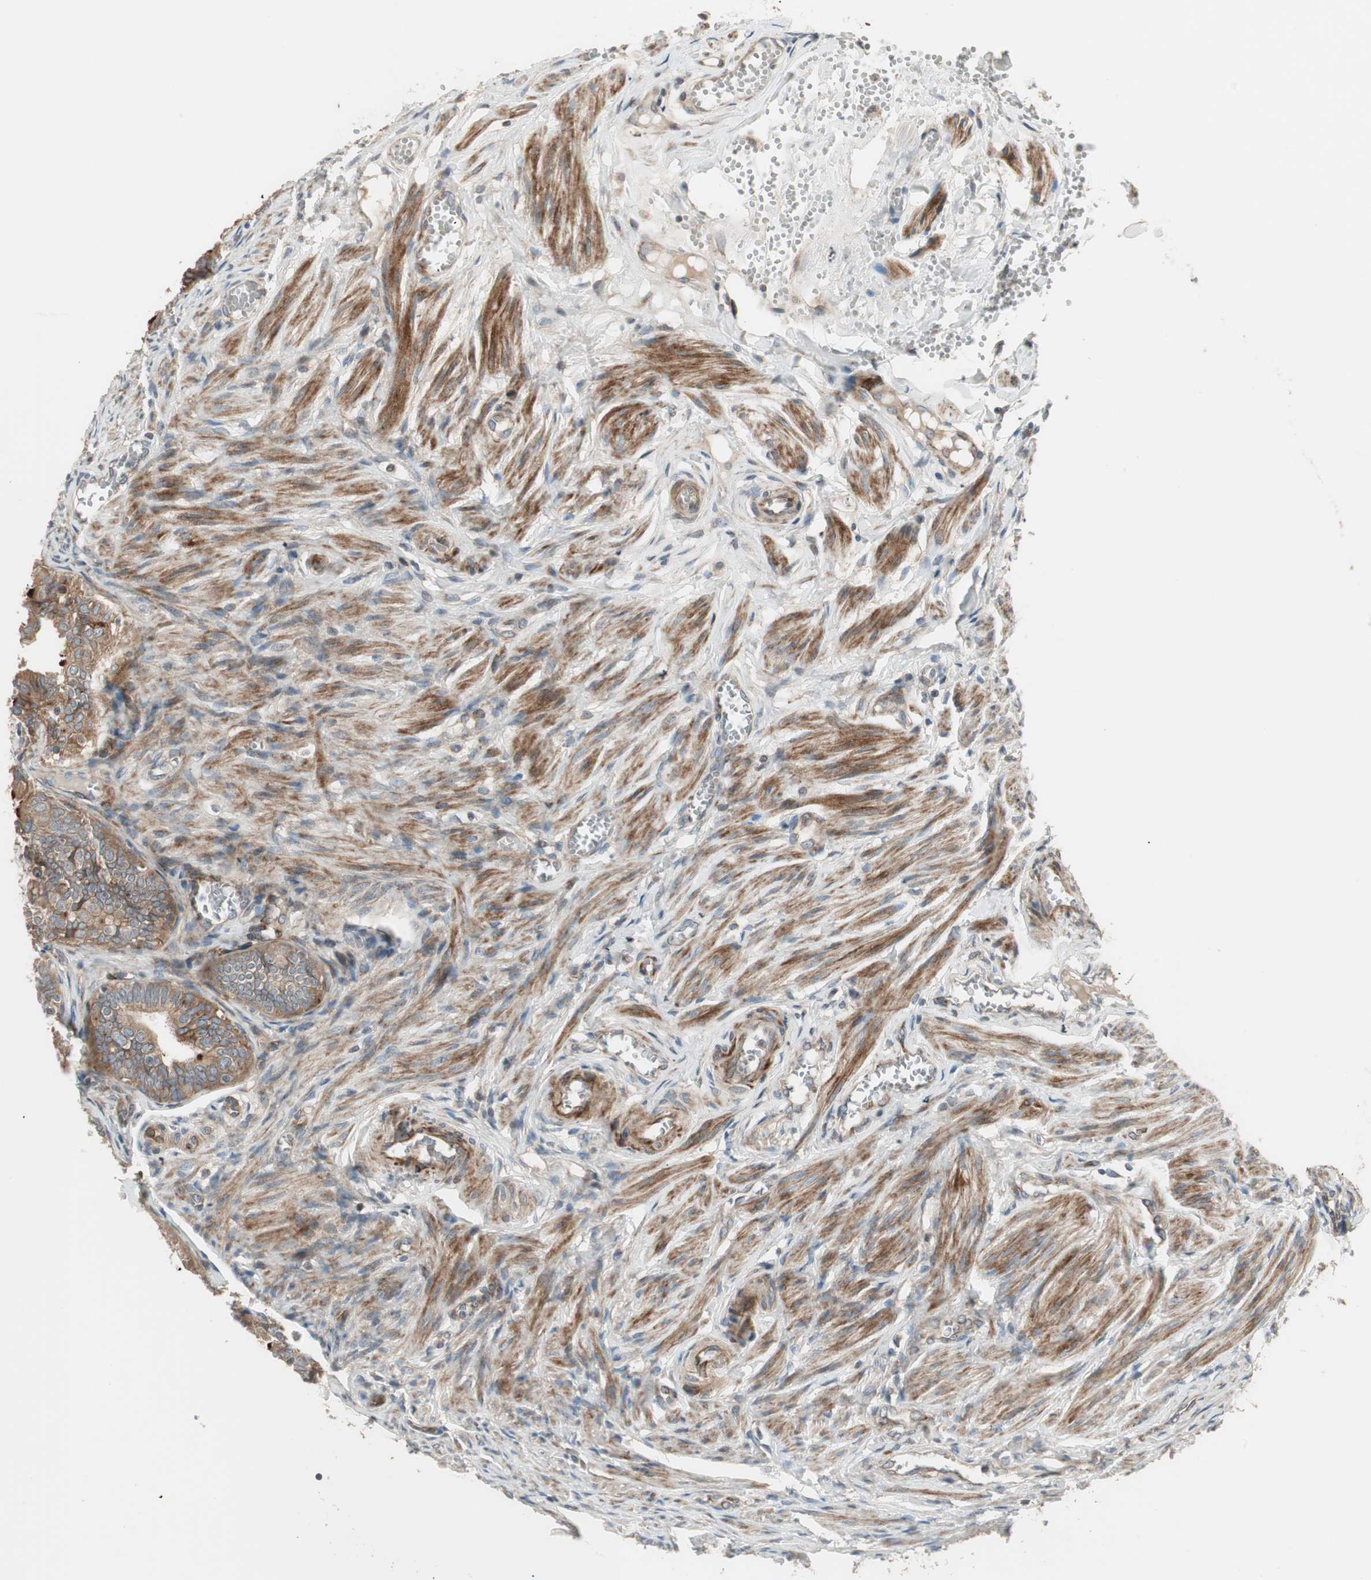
{"staining": {"intensity": "strong", "quantity": ">75%", "location": "cytoplasmic/membranous"}, "tissue": "fallopian tube", "cell_type": "Glandular cells", "image_type": "normal", "snomed": [{"axis": "morphology", "description": "Normal tissue, NOS"}, {"axis": "topography", "description": "Fallopian tube"}], "caption": "Approximately >75% of glandular cells in unremarkable human fallopian tube exhibit strong cytoplasmic/membranous protein expression as visualized by brown immunohistochemical staining.", "gene": "PPP2R5E", "patient": {"sex": "female", "age": 46}}